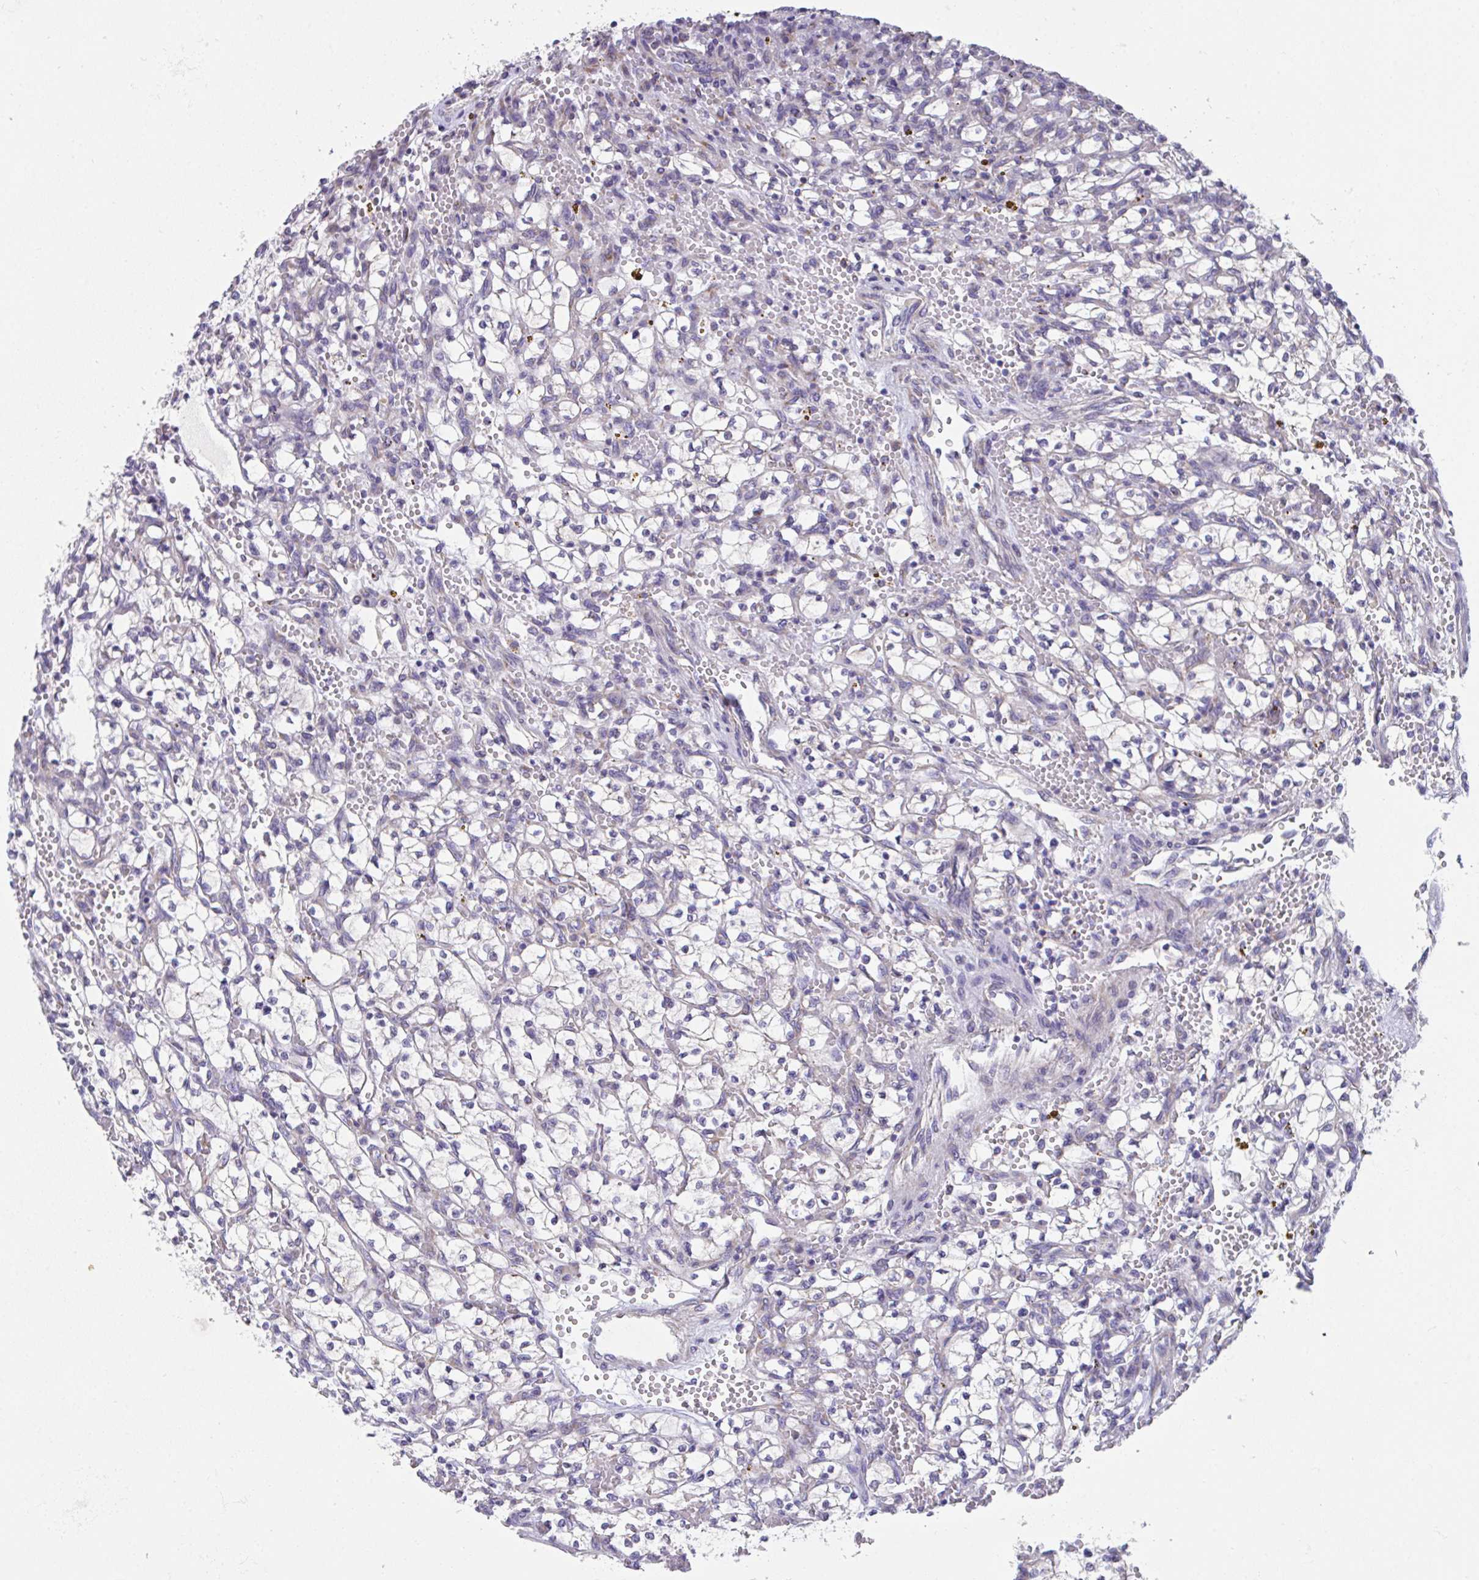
{"staining": {"intensity": "negative", "quantity": "none", "location": "none"}, "tissue": "renal cancer", "cell_type": "Tumor cells", "image_type": "cancer", "snomed": [{"axis": "morphology", "description": "Adenocarcinoma, NOS"}, {"axis": "topography", "description": "Kidney"}], "caption": "IHC of renal adenocarcinoma displays no positivity in tumor cells.", "gene": "MIA3", "patient": {"sex": "female", "age": 64}}